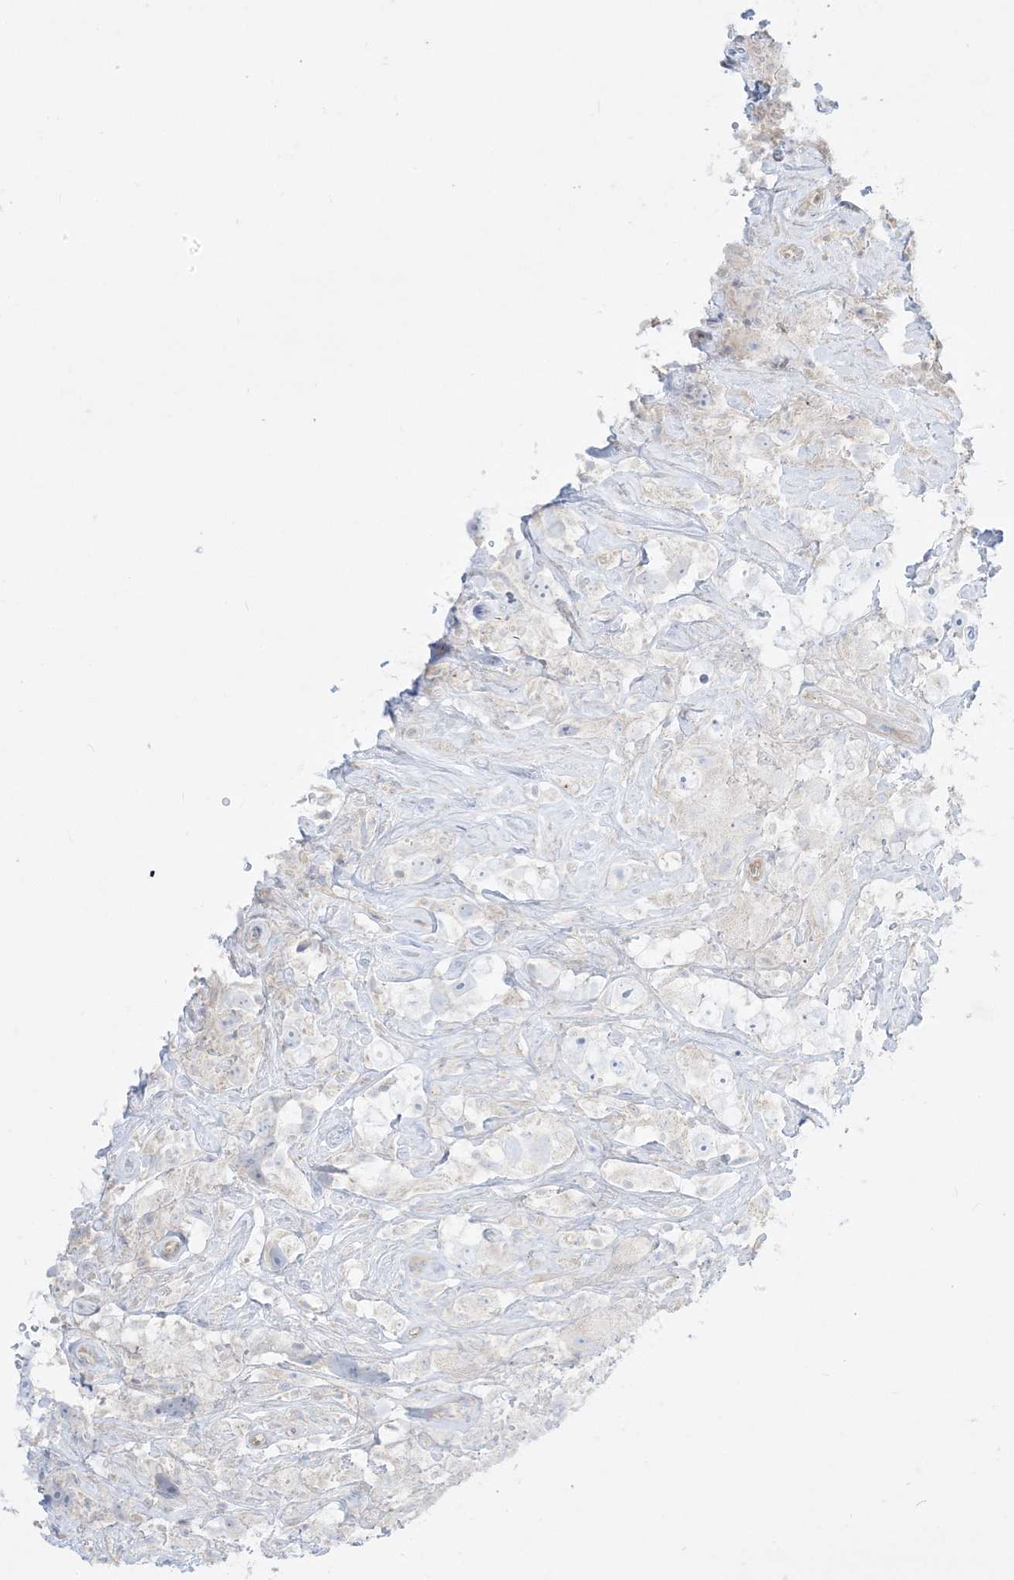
{"staining": {"intensity": "negative", "quantity": "none", "location": "none"}, "tissue": "testis cancer", "cell_type": "Tumor cells", "image_type": "cancer", "snomed": [{"axis": "morphology", "description": "Seminoma, NOS"}, {"axis": "topography", "description": "Testis"}], "caption": "This is an immunohistochemistry (IHC) micrograph of human seminoma (testis). There is no expression in tumor cells.", "gene": "ARHGEF9", "patient": {"sex": "male", "age": 49}}